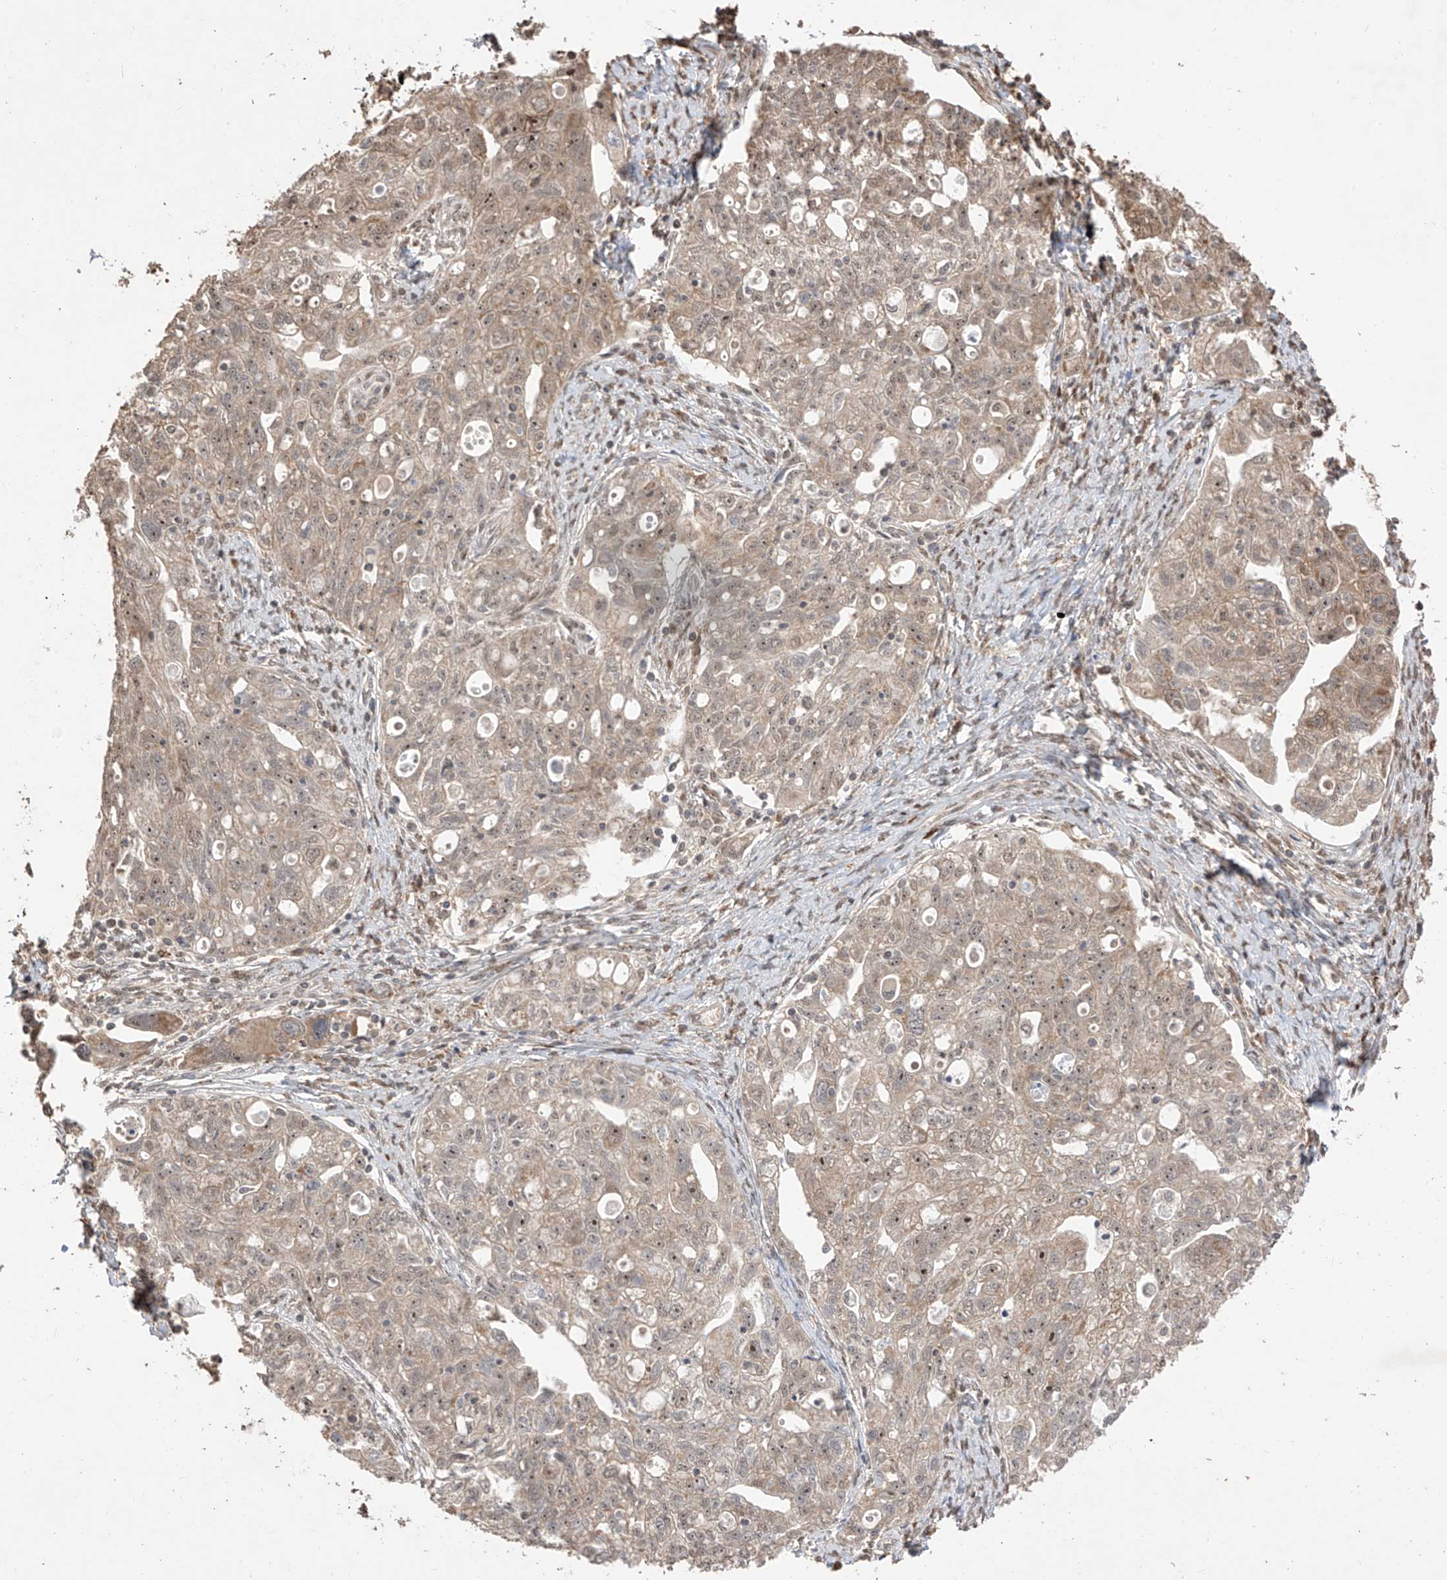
{"staining": {"intensity": "weak", "quantity": "25%-75%", "location": "cytoplasmic/membranous,nuclear"}, "tissue": "ovarian cancer", "cell_type": "Tumor cells", "image_type": "cancer", "snomed": [{"axis": "morphology", "description": "Carcinoma, NOS"}, {"axis": "morphology", "description": "Cystadenocarcinoma, serous, NOS"}, {"axis": "topography", "description": "Ovary"}], "caption": "This is an image of immunohistochemistry staining of serous cystadenocarcinoma (ovarian), which shows weak expression in the cytoplasmic/membranous and nuclear of tumor cells.", "gene": "LATS1", "patient": {"sex": "female", "age": 69}}